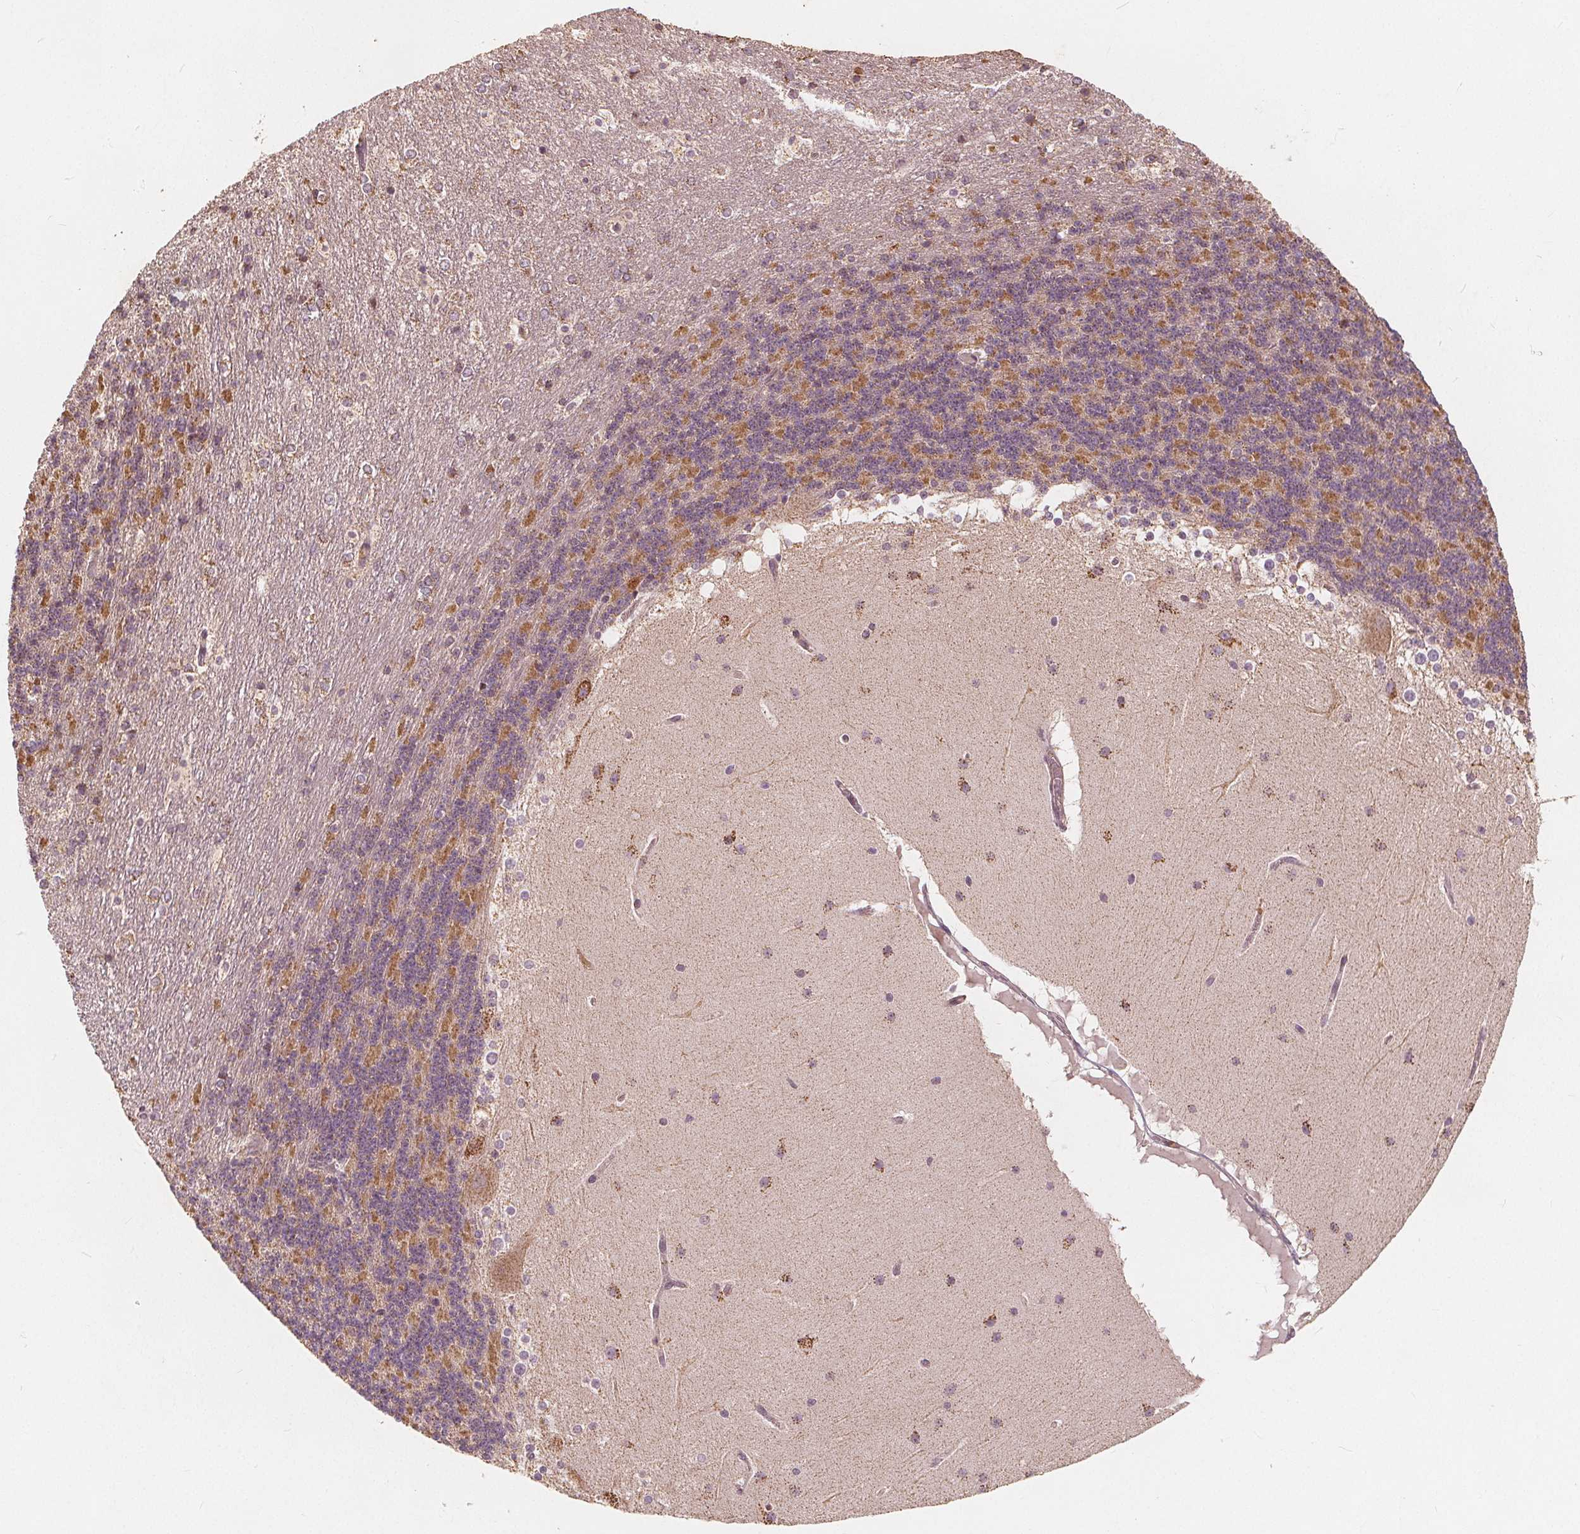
{"staining": {"intensity": "moderate", "quantity": "25%-75%", "location": "cytoplasmic/membranous"}, "tissue": "cerebellum", "cell_type": "Cells in granular layer", "image_type": "normal", "snomed": [{"axis": "morphology", "description": "Normal tissue, NOS"}, {"axis": "topography", "description": "Cerebellum"}], "caption": "Immunohistochemical staining of benign human cerebellum shows moderate cytoplasmic/membranous protein expression in about 25%-75% of cells in granular layer. The staining was performed using DAB (3,3'-diaminobenzidine), with brown indicating positive protein expression. Nuclei are stained blue with hematoxylin.", "gene": "PEX26", "patient": {"sex": "female", "age": 19}}